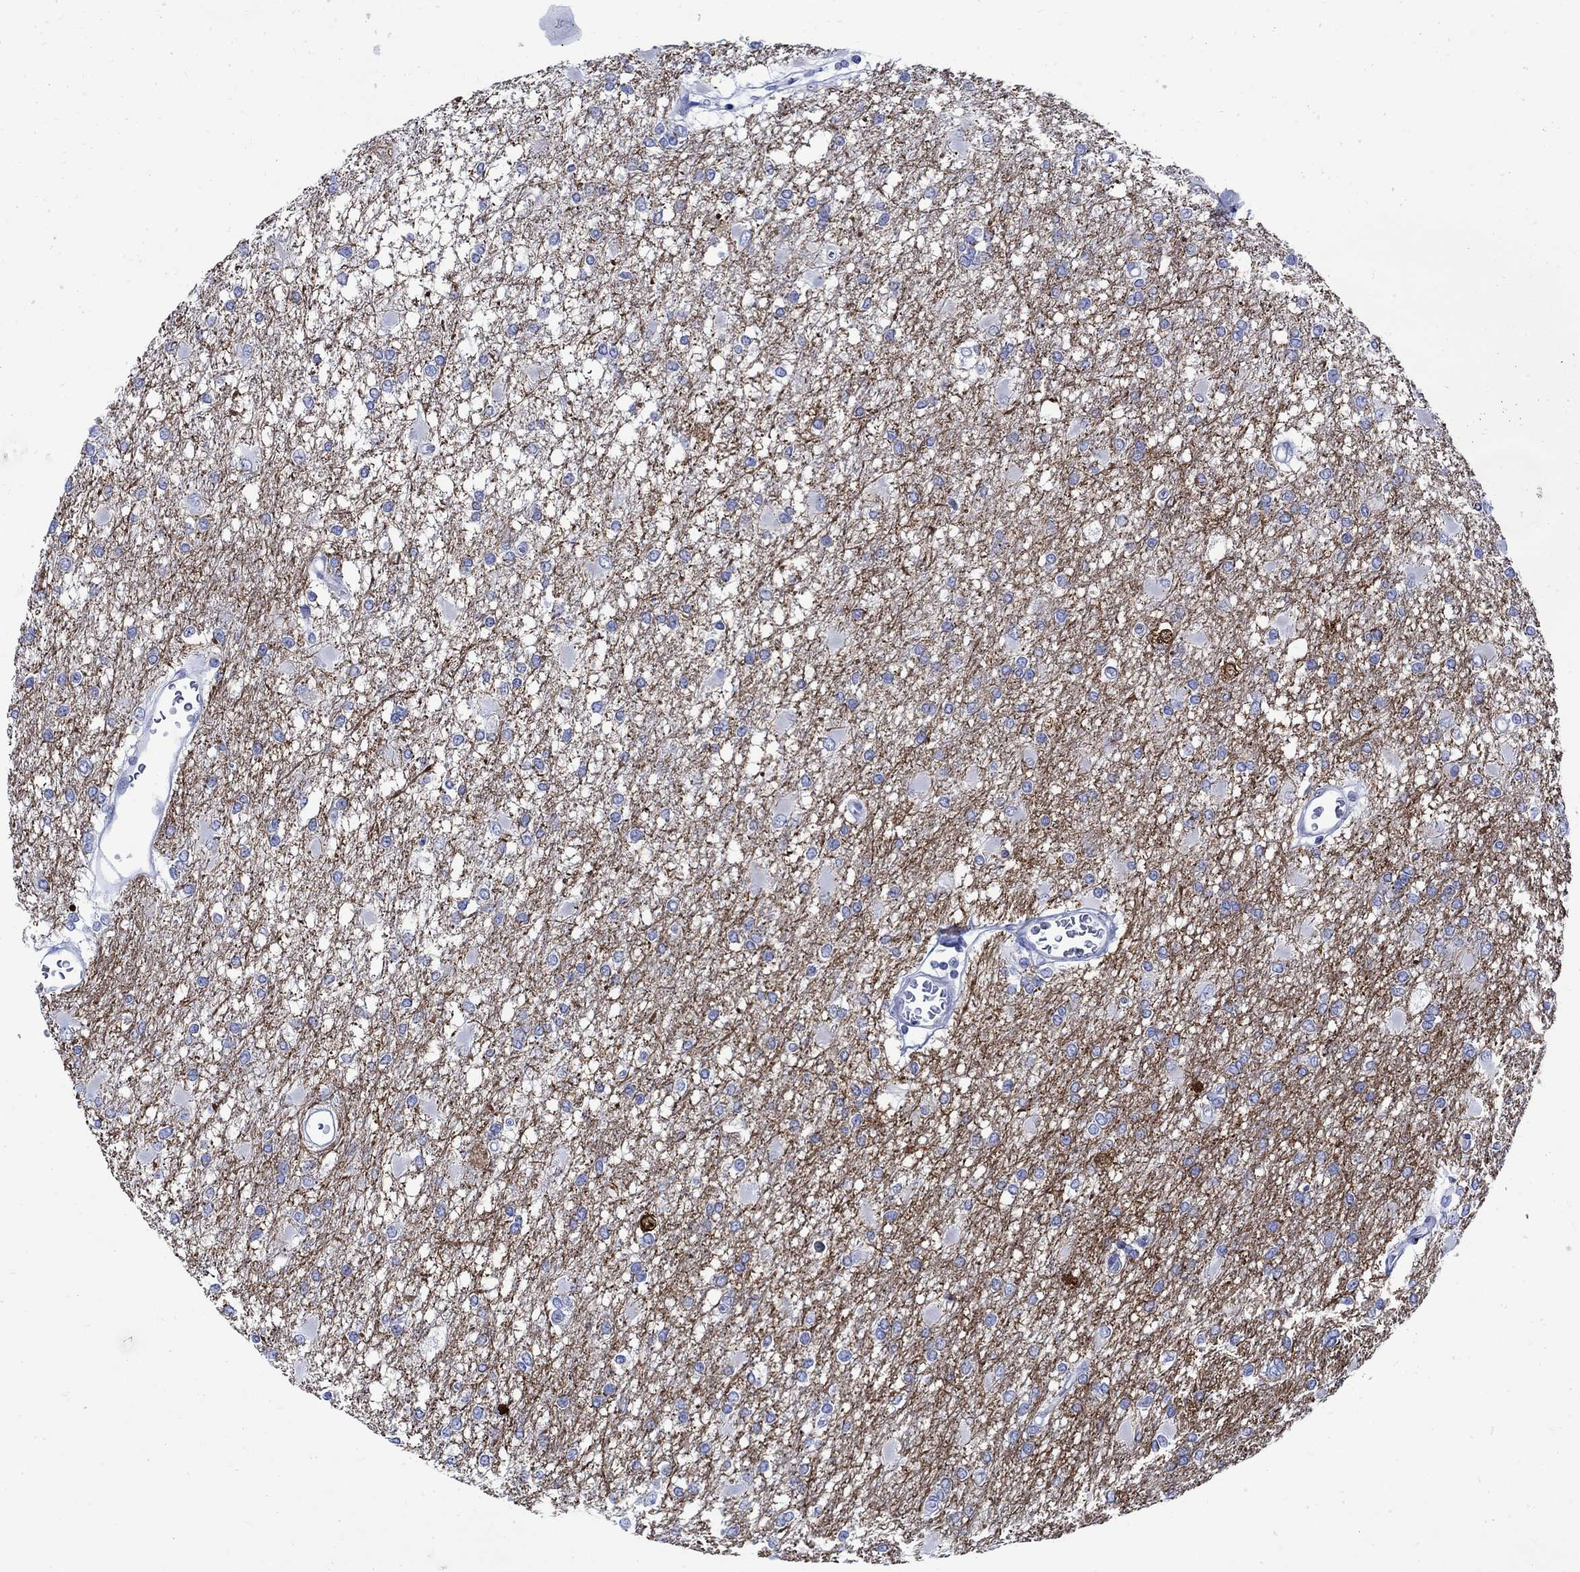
{"staining": {"intensity": "negative", "quantity": "none", "location": "none"}, "tissue": "glioma", "cell_type": "Tumor cells", "image_type": "cancer", "snomed": [{"axis": "morphology", "description": "Glioma, malignant, High grade"}, {"axis": "topography", "description": "Cerebral cortex"}], "caption": "This image is of malignant glioma (high-grade) stained with IHC to label a protein in brown with the nuclei are counter-stained blue. There is no staining in tumor cells.", "gene": "CPLX2", "patient": {"sex": "male", "age": 79}}